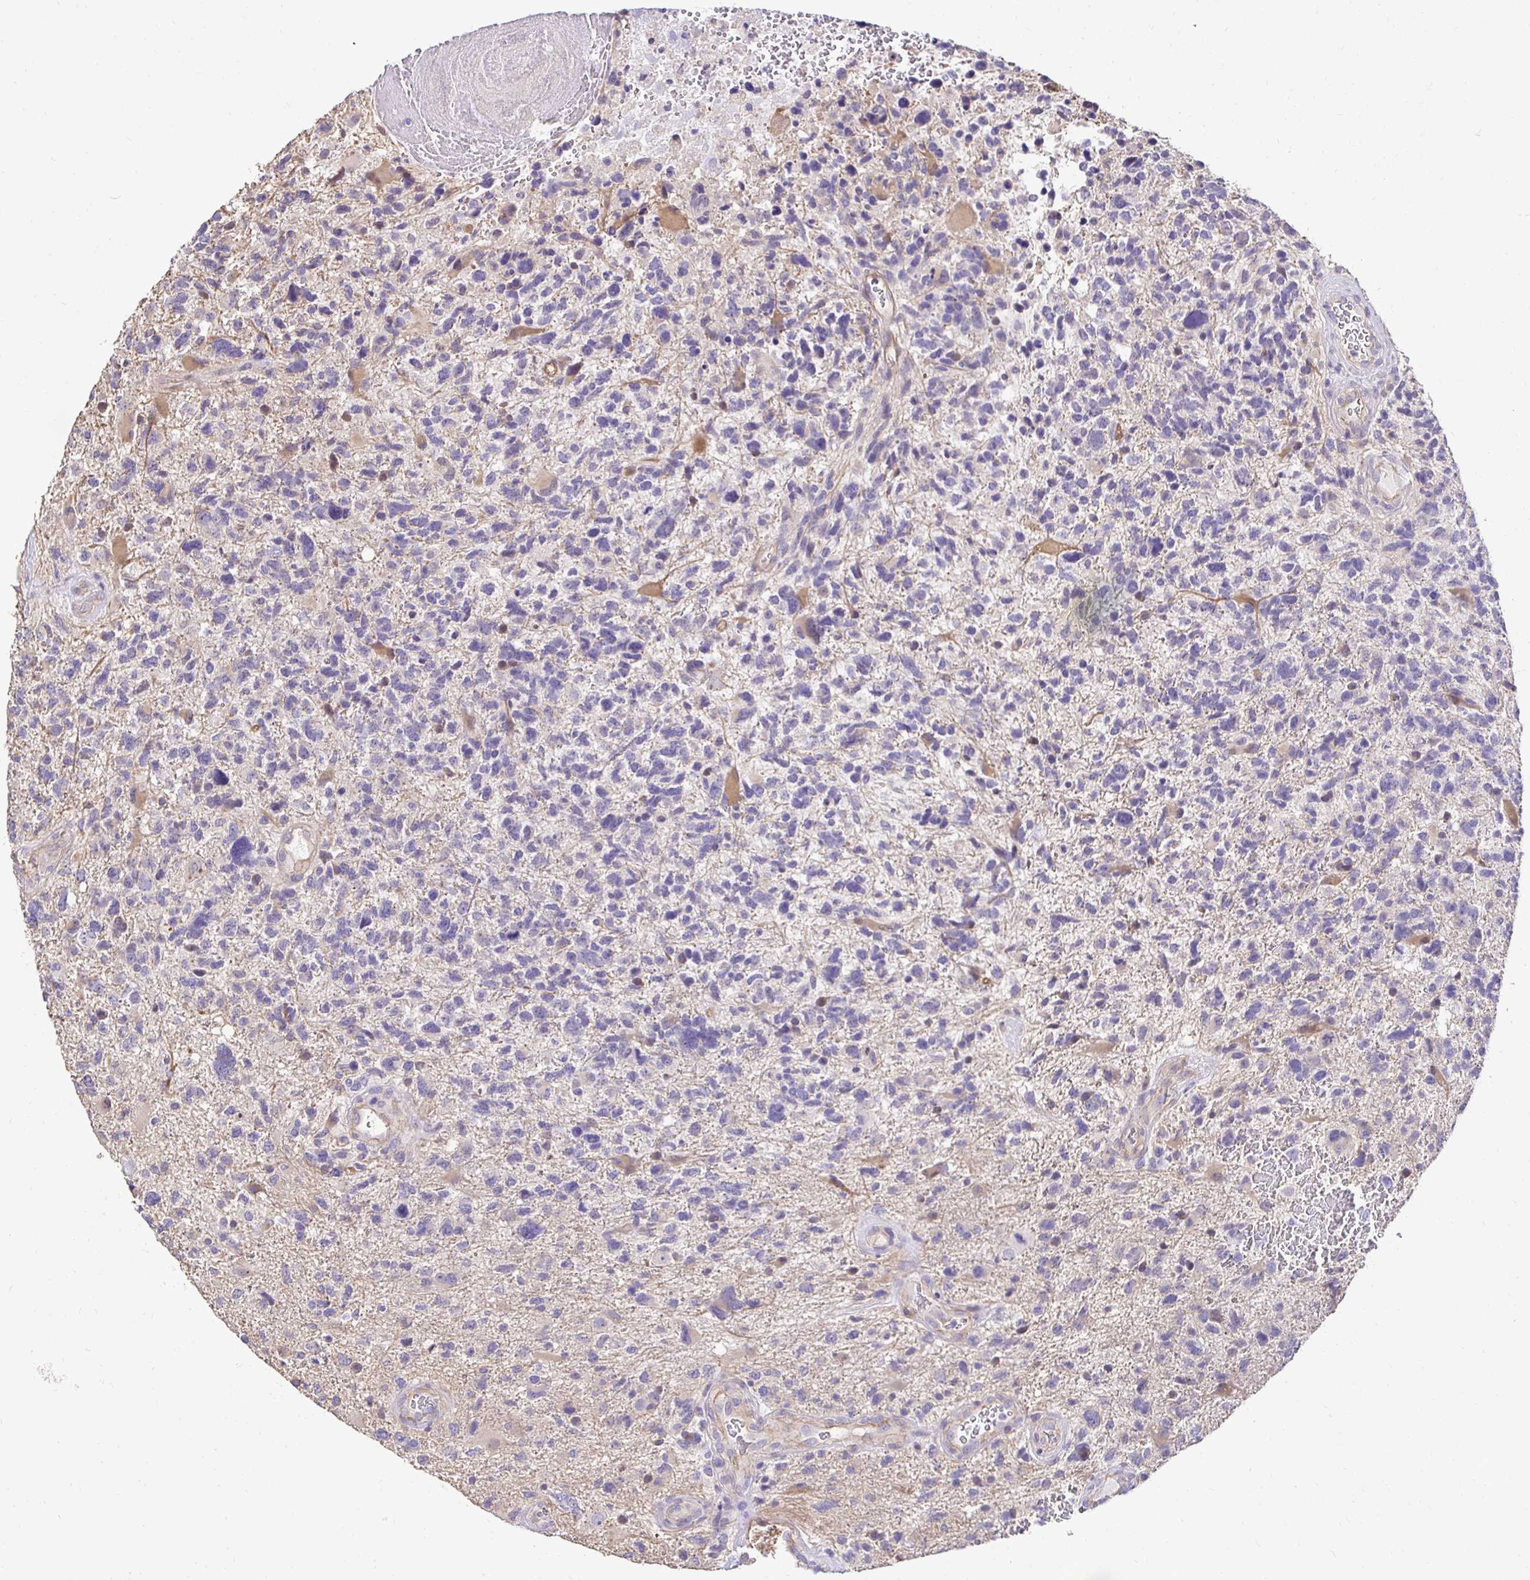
{"staining": {"intensity": "negative", "quantity": "none", "location": "none"}, "tissue": "glioma", "cell_type": "Tumor cells", "image_type": "cancer", "snomed": [{"axis": "morphology", "description": "Glioma, malignant, High grade"}, {"axis": "topography", "description": "Brain"}], "caption": "Image shows no protein expression in tumor cells of glioma tissue.", "gene": "SLC9A1", "patient": {"sex": "female", "age": 71}}